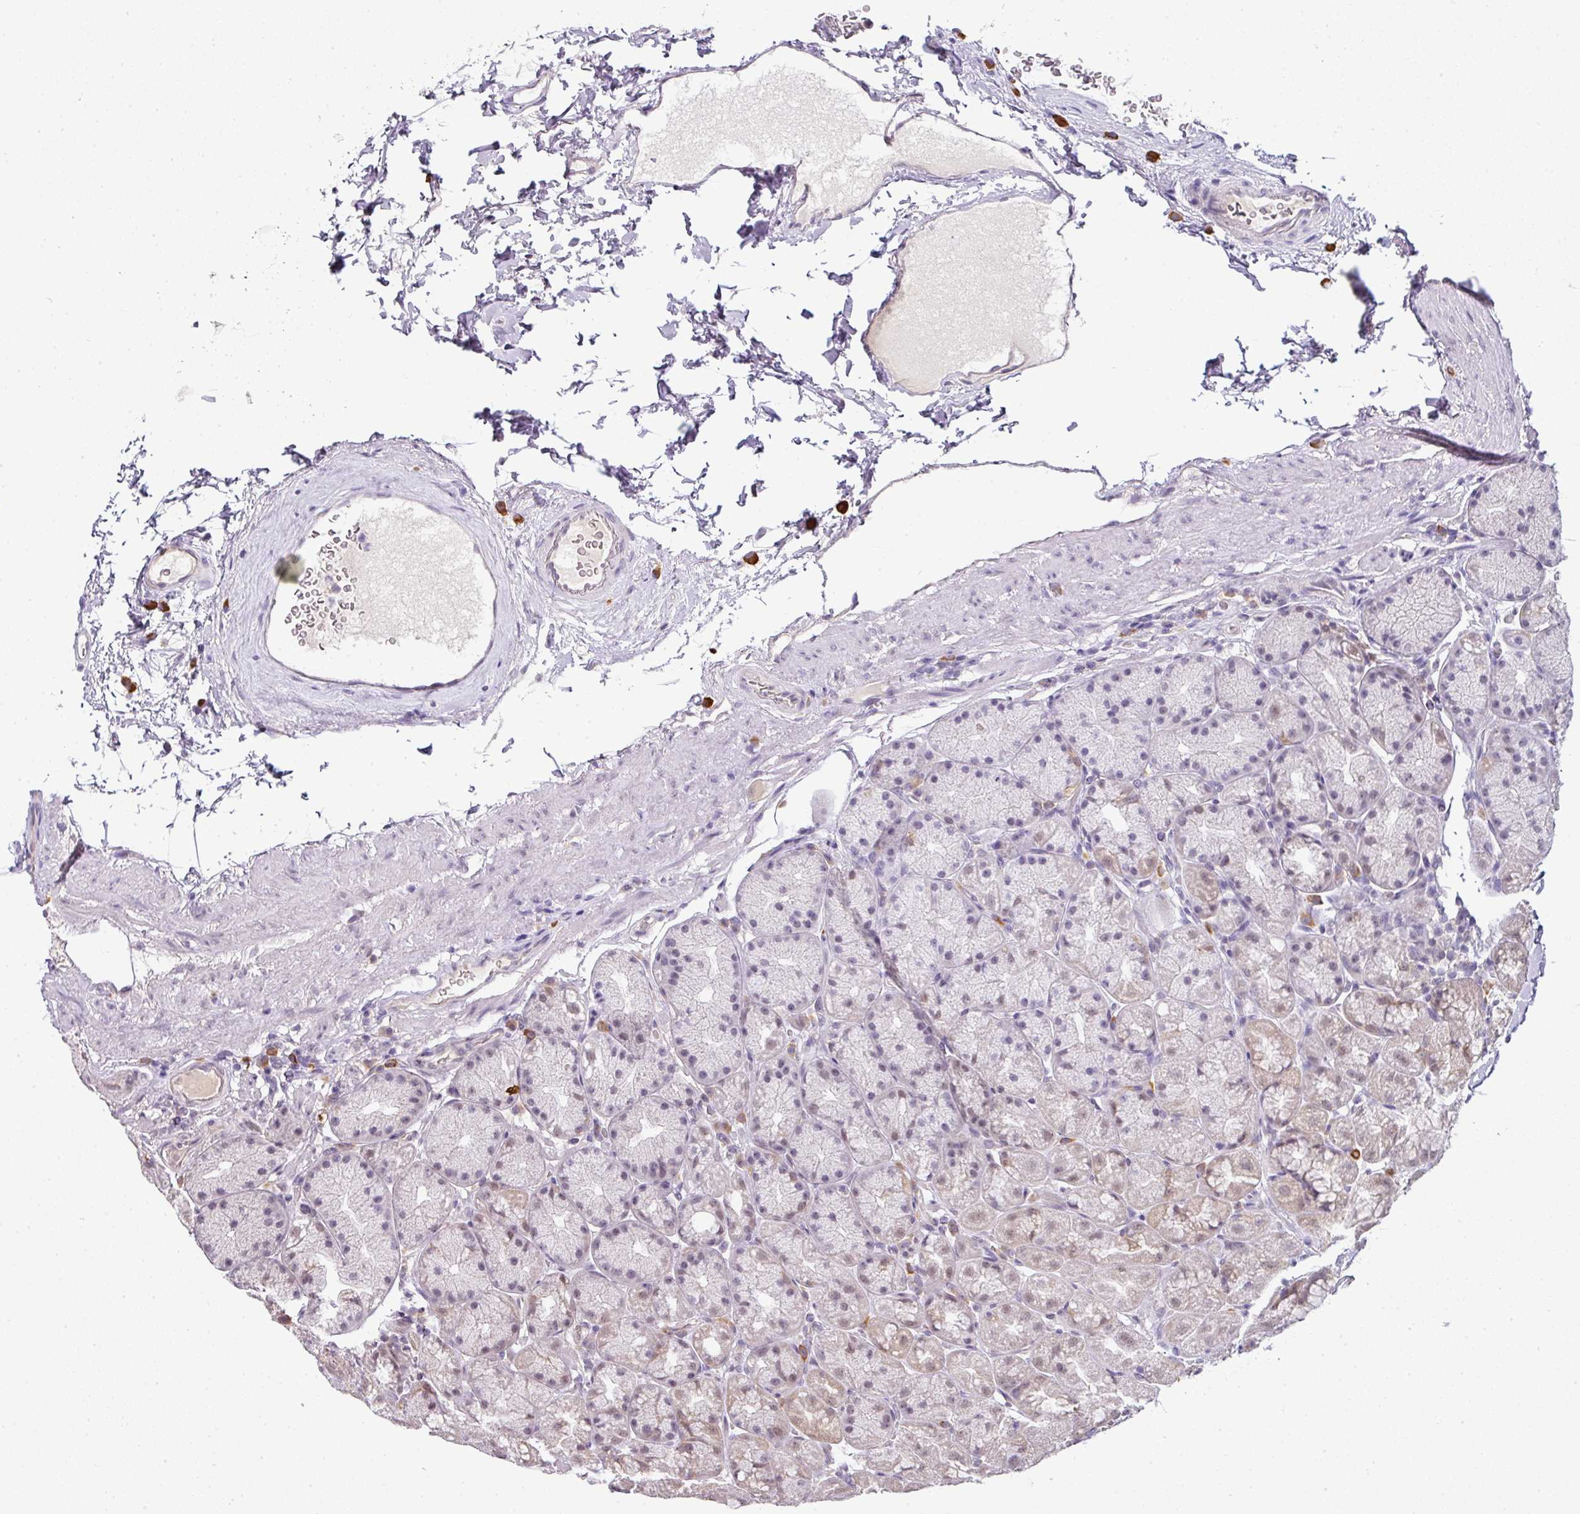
{"staining": {"intensity": "moderate", "quantity": "<25%", "location": "cytoplasmic/membranous"}, "tissue": "stomach", "cell_type": "Glandular cells", "image_type": "normal", "snomed": [{"axis": "morphology", "description": "Normal tissue, NOS"}, {"axis": "topography", "description": "Stomach, lower"}], "caption": "Protein analysis of normal stomach shows moderate cytoplasmic/membranous staining in approximately <25% of glandular cells.", "gene": "RBM14", "patient": {"sex": "male", "age": 67}}